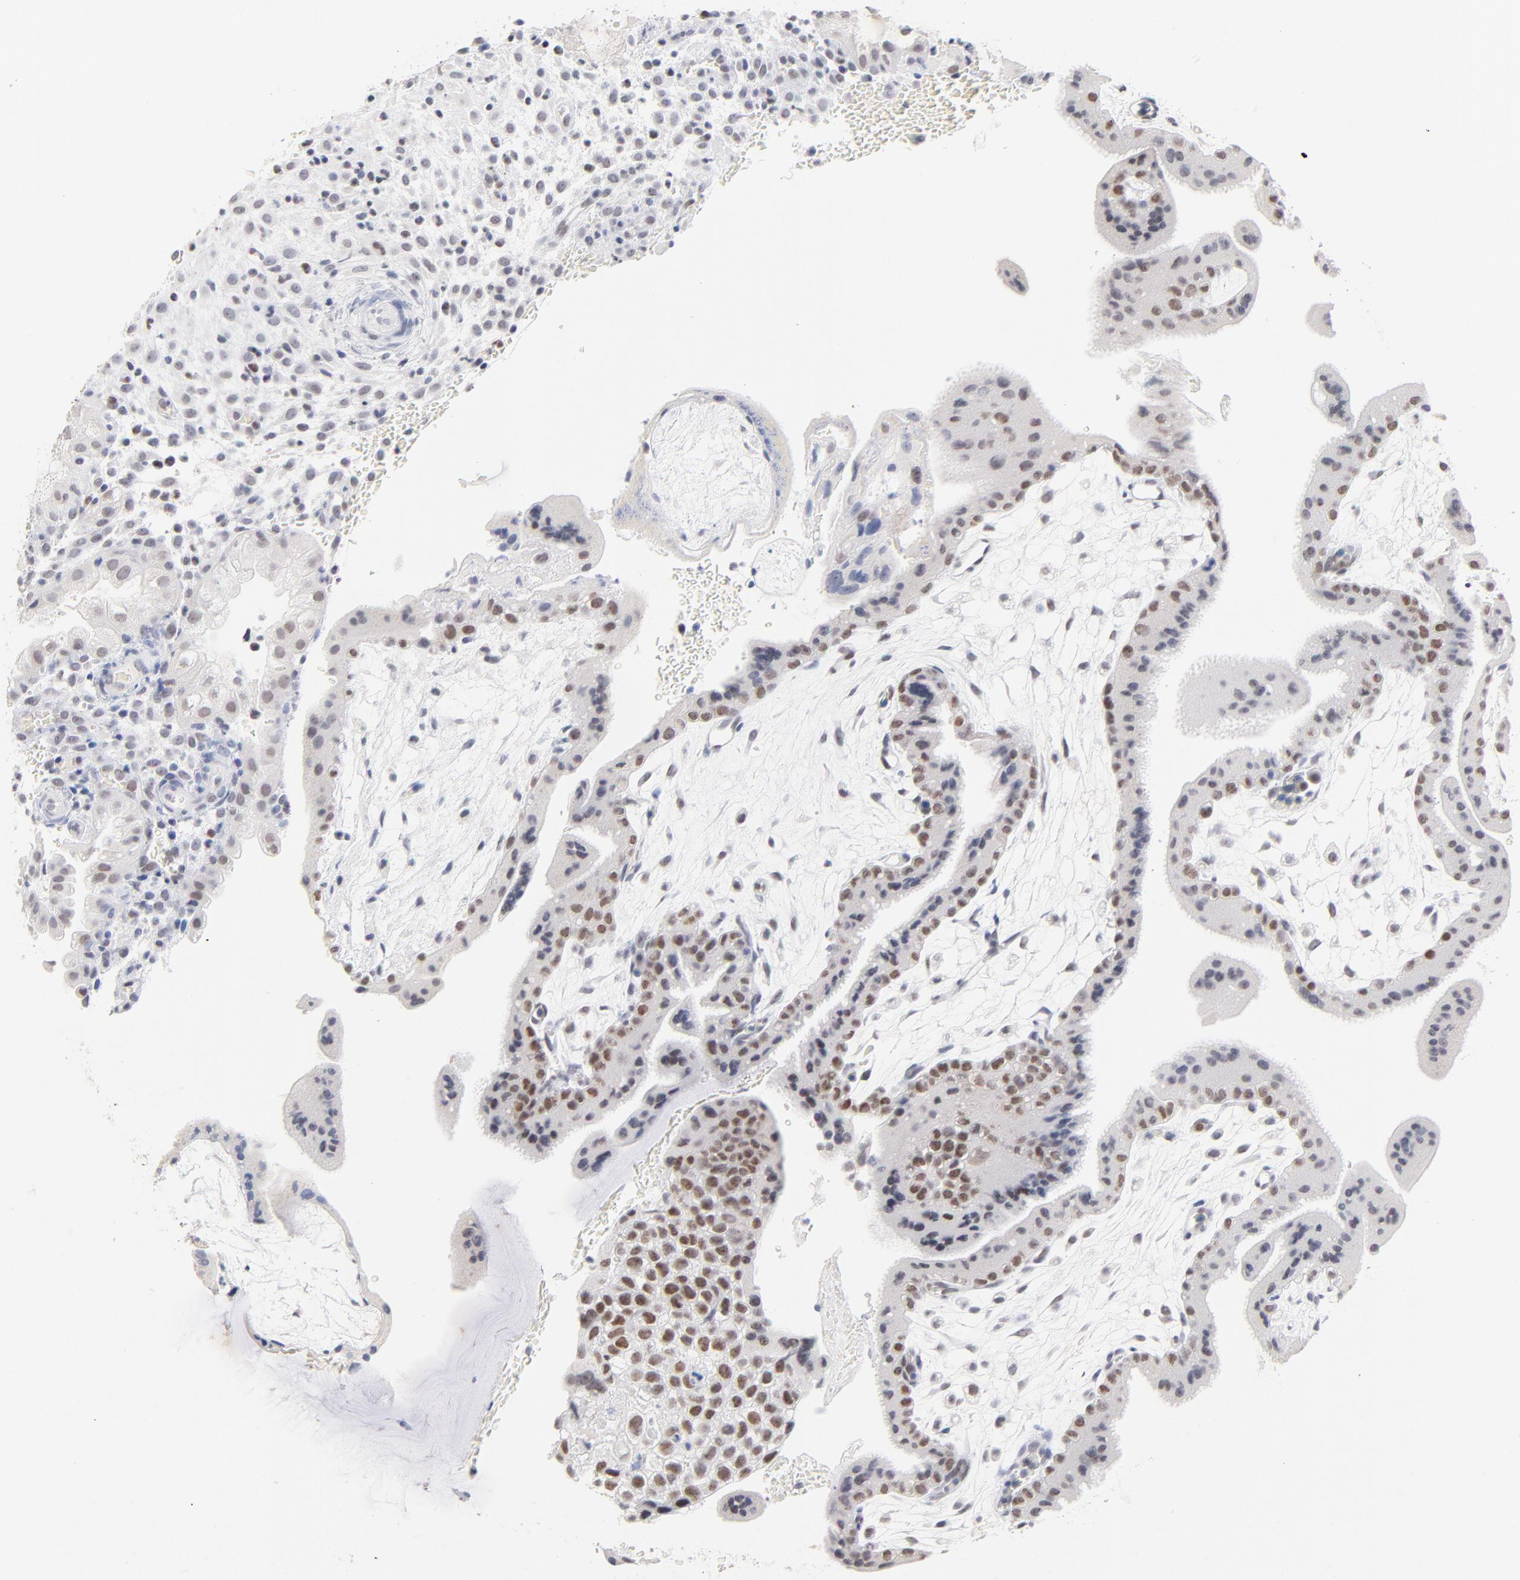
{"staining": {"intensity": "weak", "quantity": "<25%", "location": "nuclear"}, "tissue": "placenta", "cell_type": "Decidual cells", "image_type": "normal", "snomed": [{"axis": "morphology", "description": "Normal tissue, NOS"}, {"axis": "topography", "description": "Placenta"}], "caption": "Immunohistochemistry micrograph of unremarkable human placenta stained for a protein (brown), which shows no positivity in decidual cells. (Brightfield microscopy of DAB (3,3'-diaminobenzidine) immunohistochemistry (IHC) at high magnification).", "gene": "ORC2", "patient": {"sex": "female", "age": 35}}